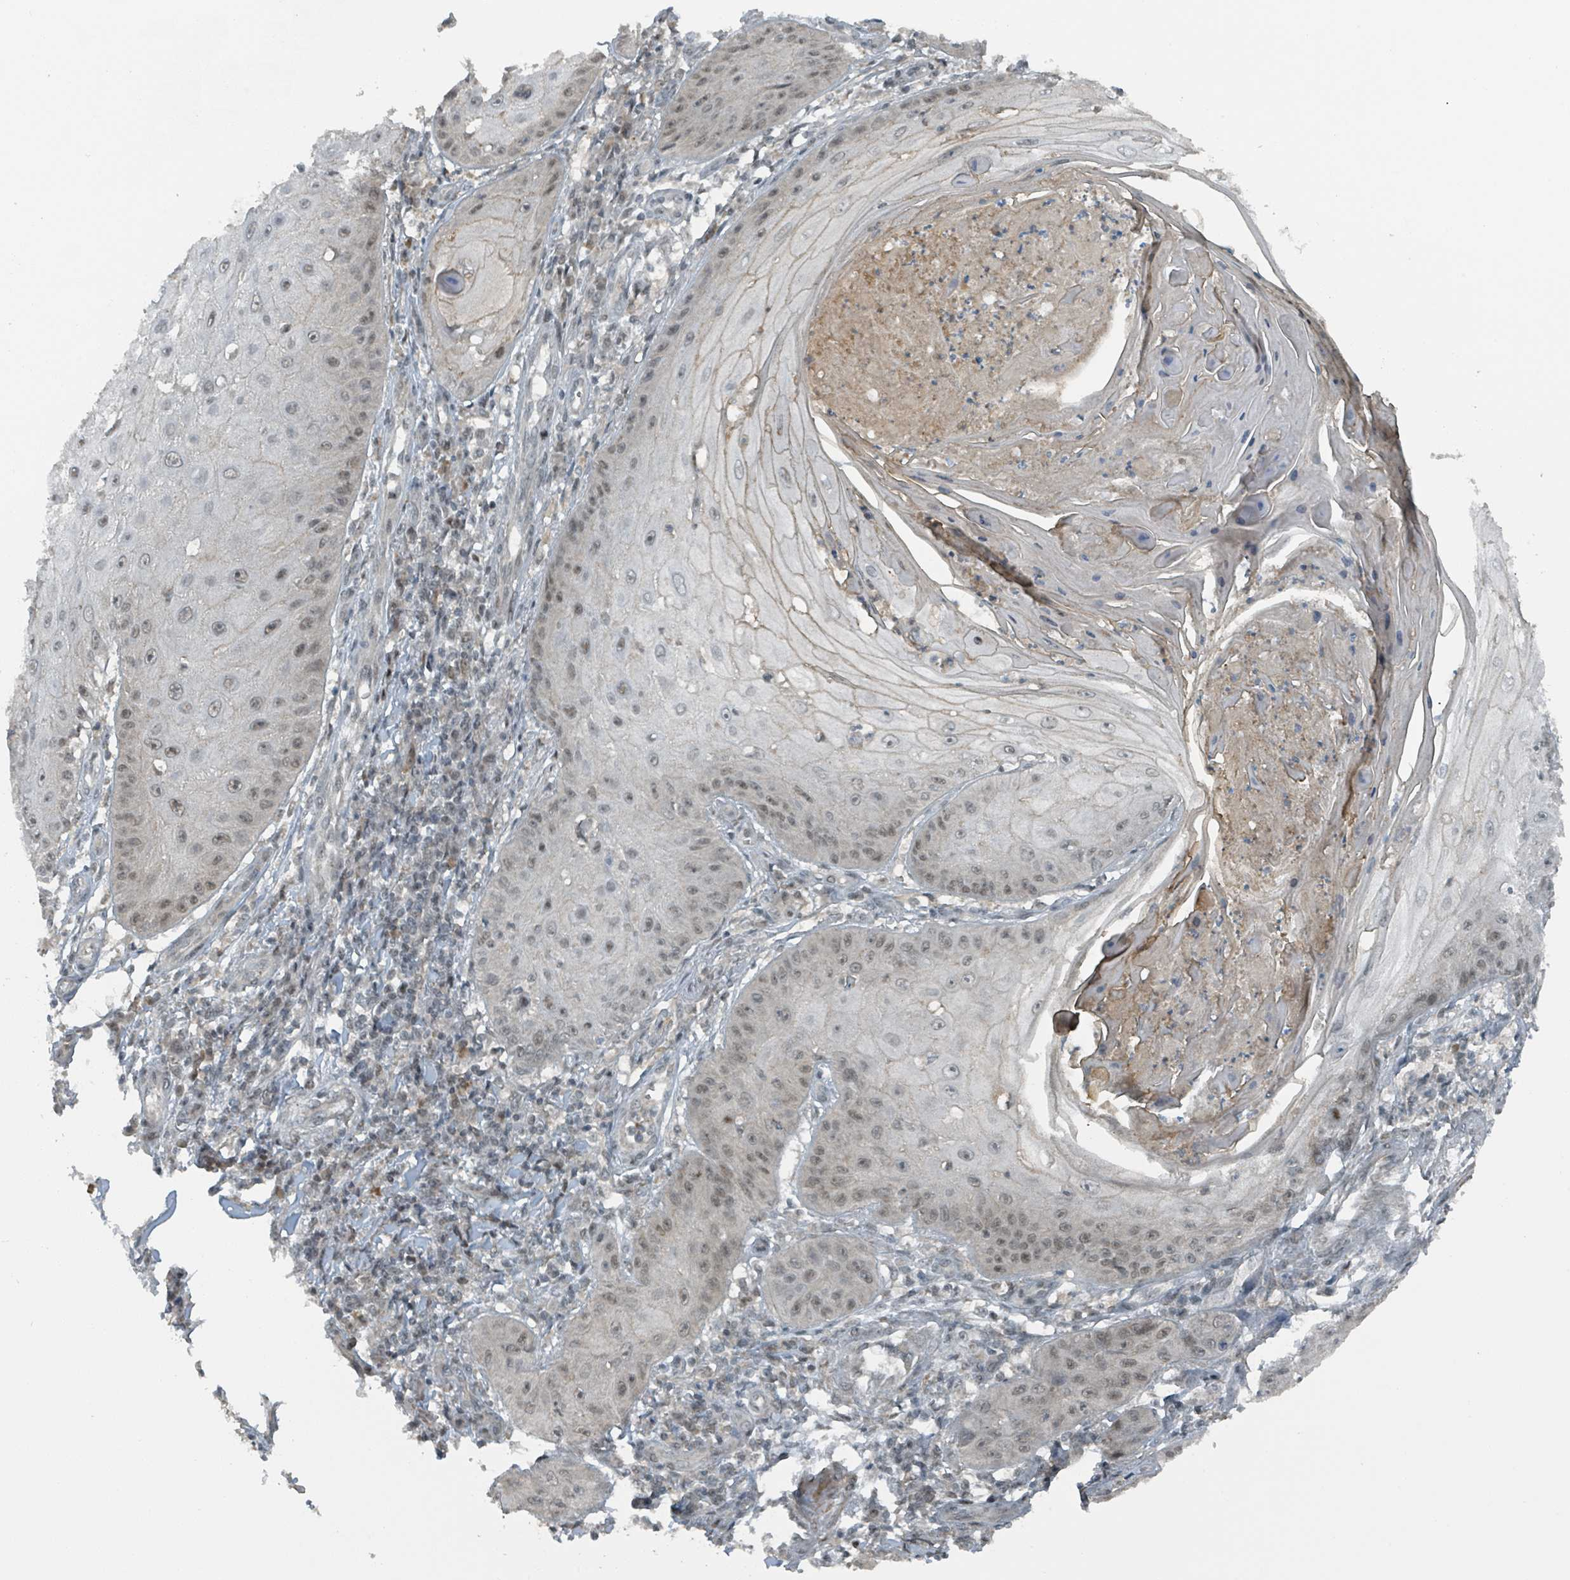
{"staining": {"intensity": "weak", "quantity": "25%-75%", "location": "nuclear"}, "tissue": "skin cancer", "cell_type": "Tumor cells", "image_type": "cancer", "snomed": [{"axis": "morphology", "description": "Squamous cell carcinoma, NOS"}, {"axis": "topography", "description": "Skin"}], "caption": "The image shows staining of skin cancer (squamous cell carcinoma), revealing weak nuclear protein positivity (brown color) within tumor cells.", "gene": "PHIP", "patient": {"sex": "male", "age": 70}}